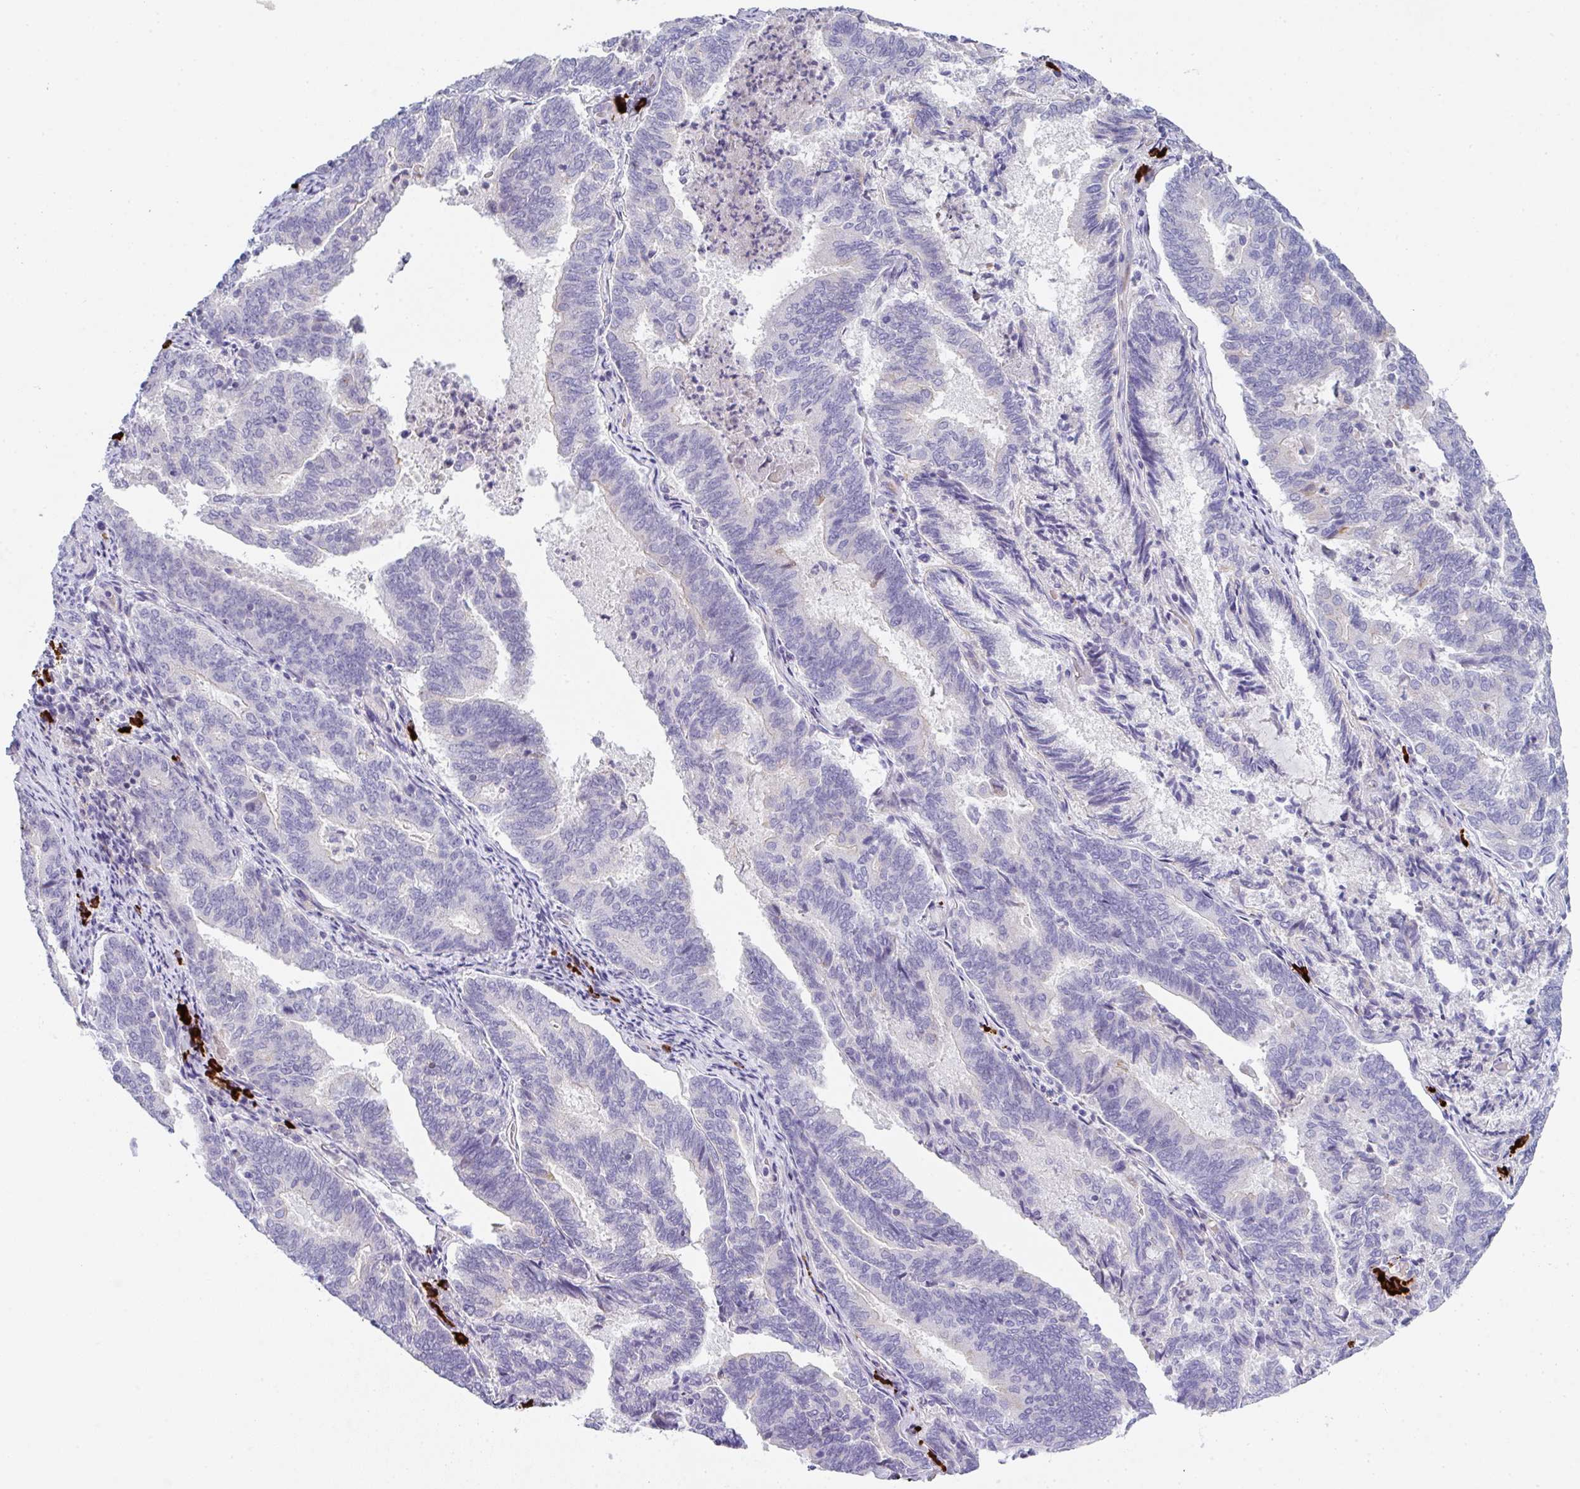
{"staining": {"intensity": "negative", "quantity": "none", "location": "none"}, "tissue": "endometrial cancer", "cell_type": "Tumor cells", "image_type": "cancer", "snomed": [{"axis": "morphology", "description": "Adenocarcinoma, NOS"}, {"axis": "topography", "description": "Endometrium"}], "caption": "The immunohistochemistry histopathology image has no significant positivity in tumor cells of endometrial cancer tissue. (DAB immunohistochemistry with hematoxylin counter stain).", "gene": "CACNA1S", "patient": {"sex": "female", "age": 80}}